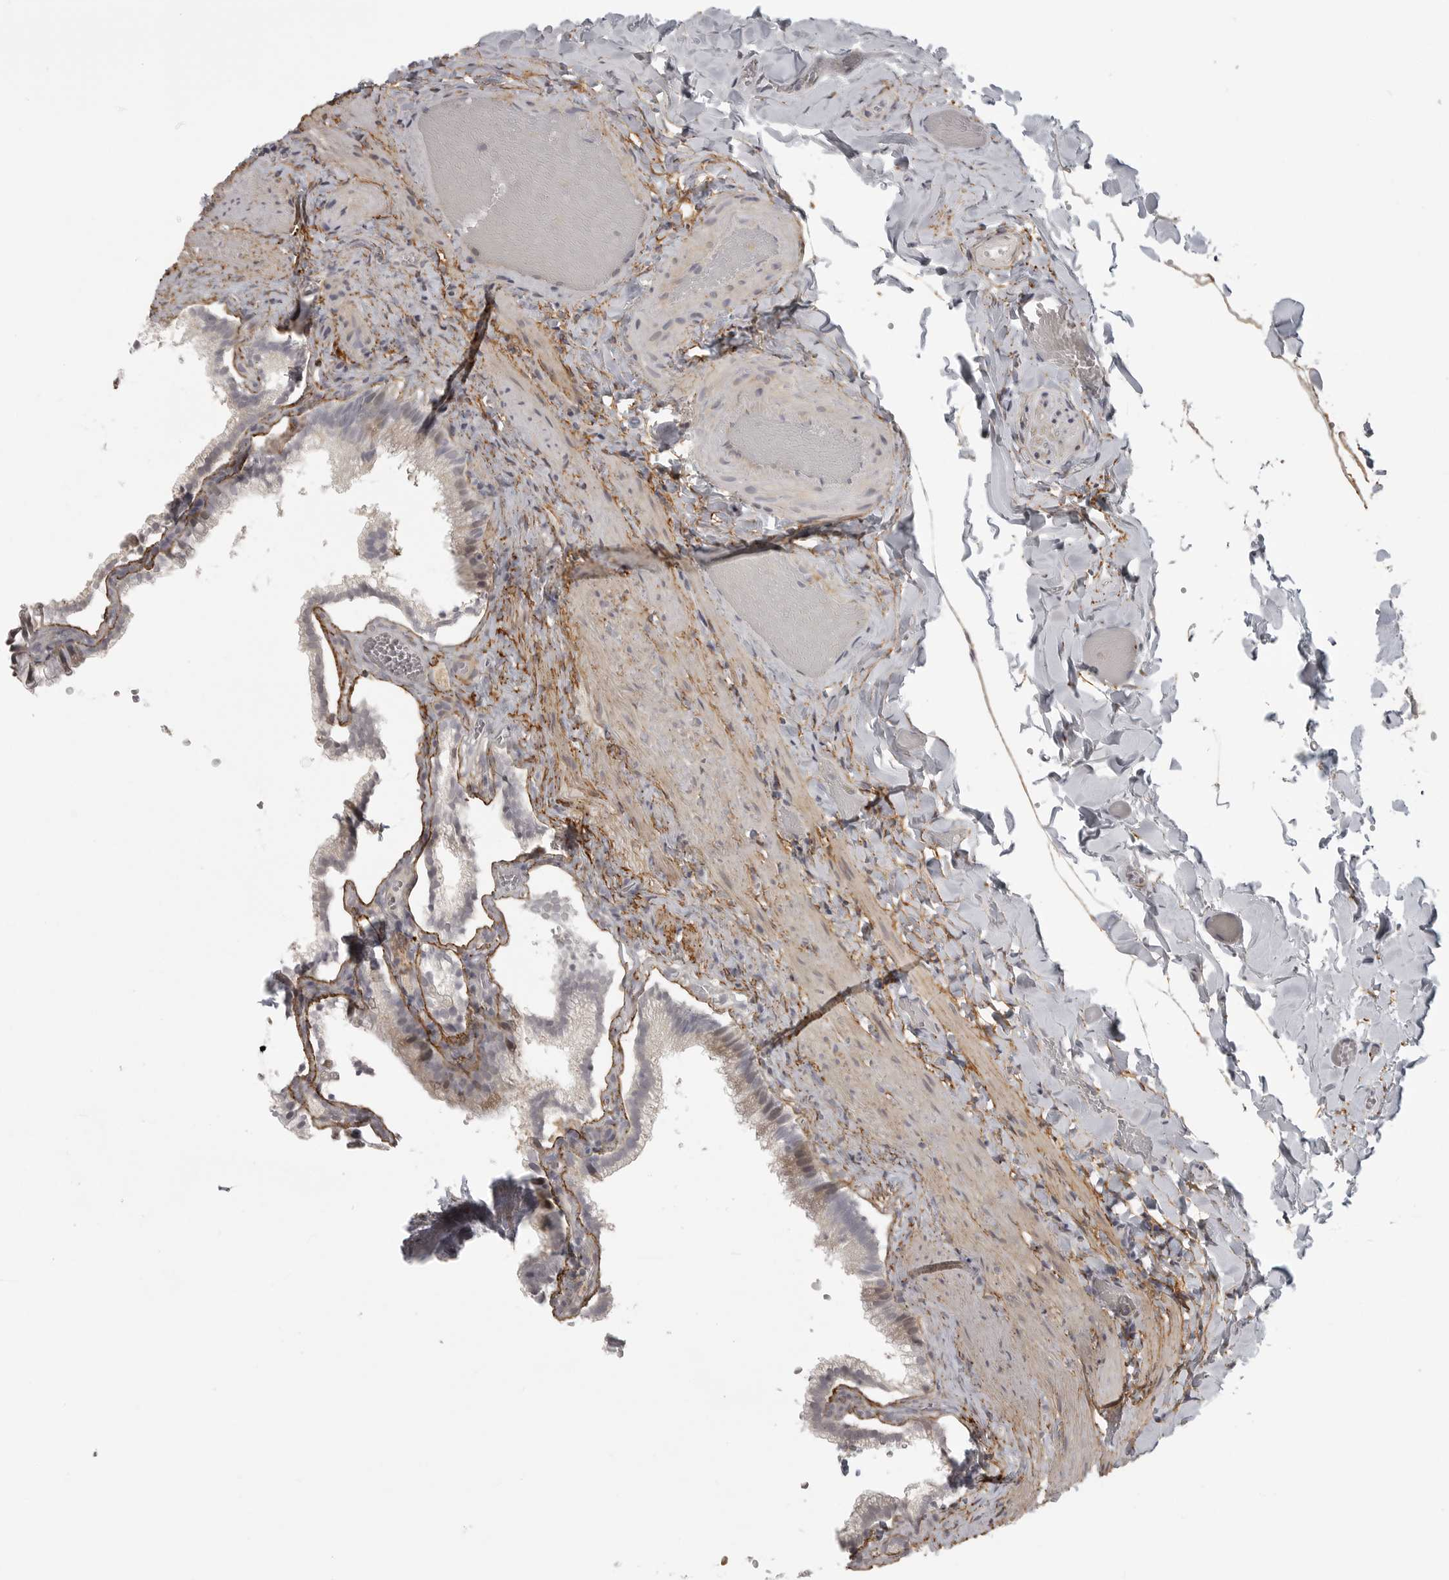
{"staining": {"intensity": "moderate", "quantity": "<25%", "location": "cytoplasmic/membranous"}, "tissue": "gallbladder", "cell_type": "Glandular cells", "image_type": "normal", "snomed": [{"axis": "morphology", "description": "Normal tissue, NOS"}, {"axis": "topography", "description": "Gallbladder"}], "caption": "An immunohistochemistry (IHC) photomicrograph of unremarkable tissue is shown. Protein staining in brown highlights moderate cytoplasmic/membranous positivity in gallbladder within glandular cells. The staining was performed using DAB, with brown indicating positive protein expression. Nuclei are stained blue with hematoxylin.", "gene": "UROD", "patient": {"sex": "male", "age": 38}}